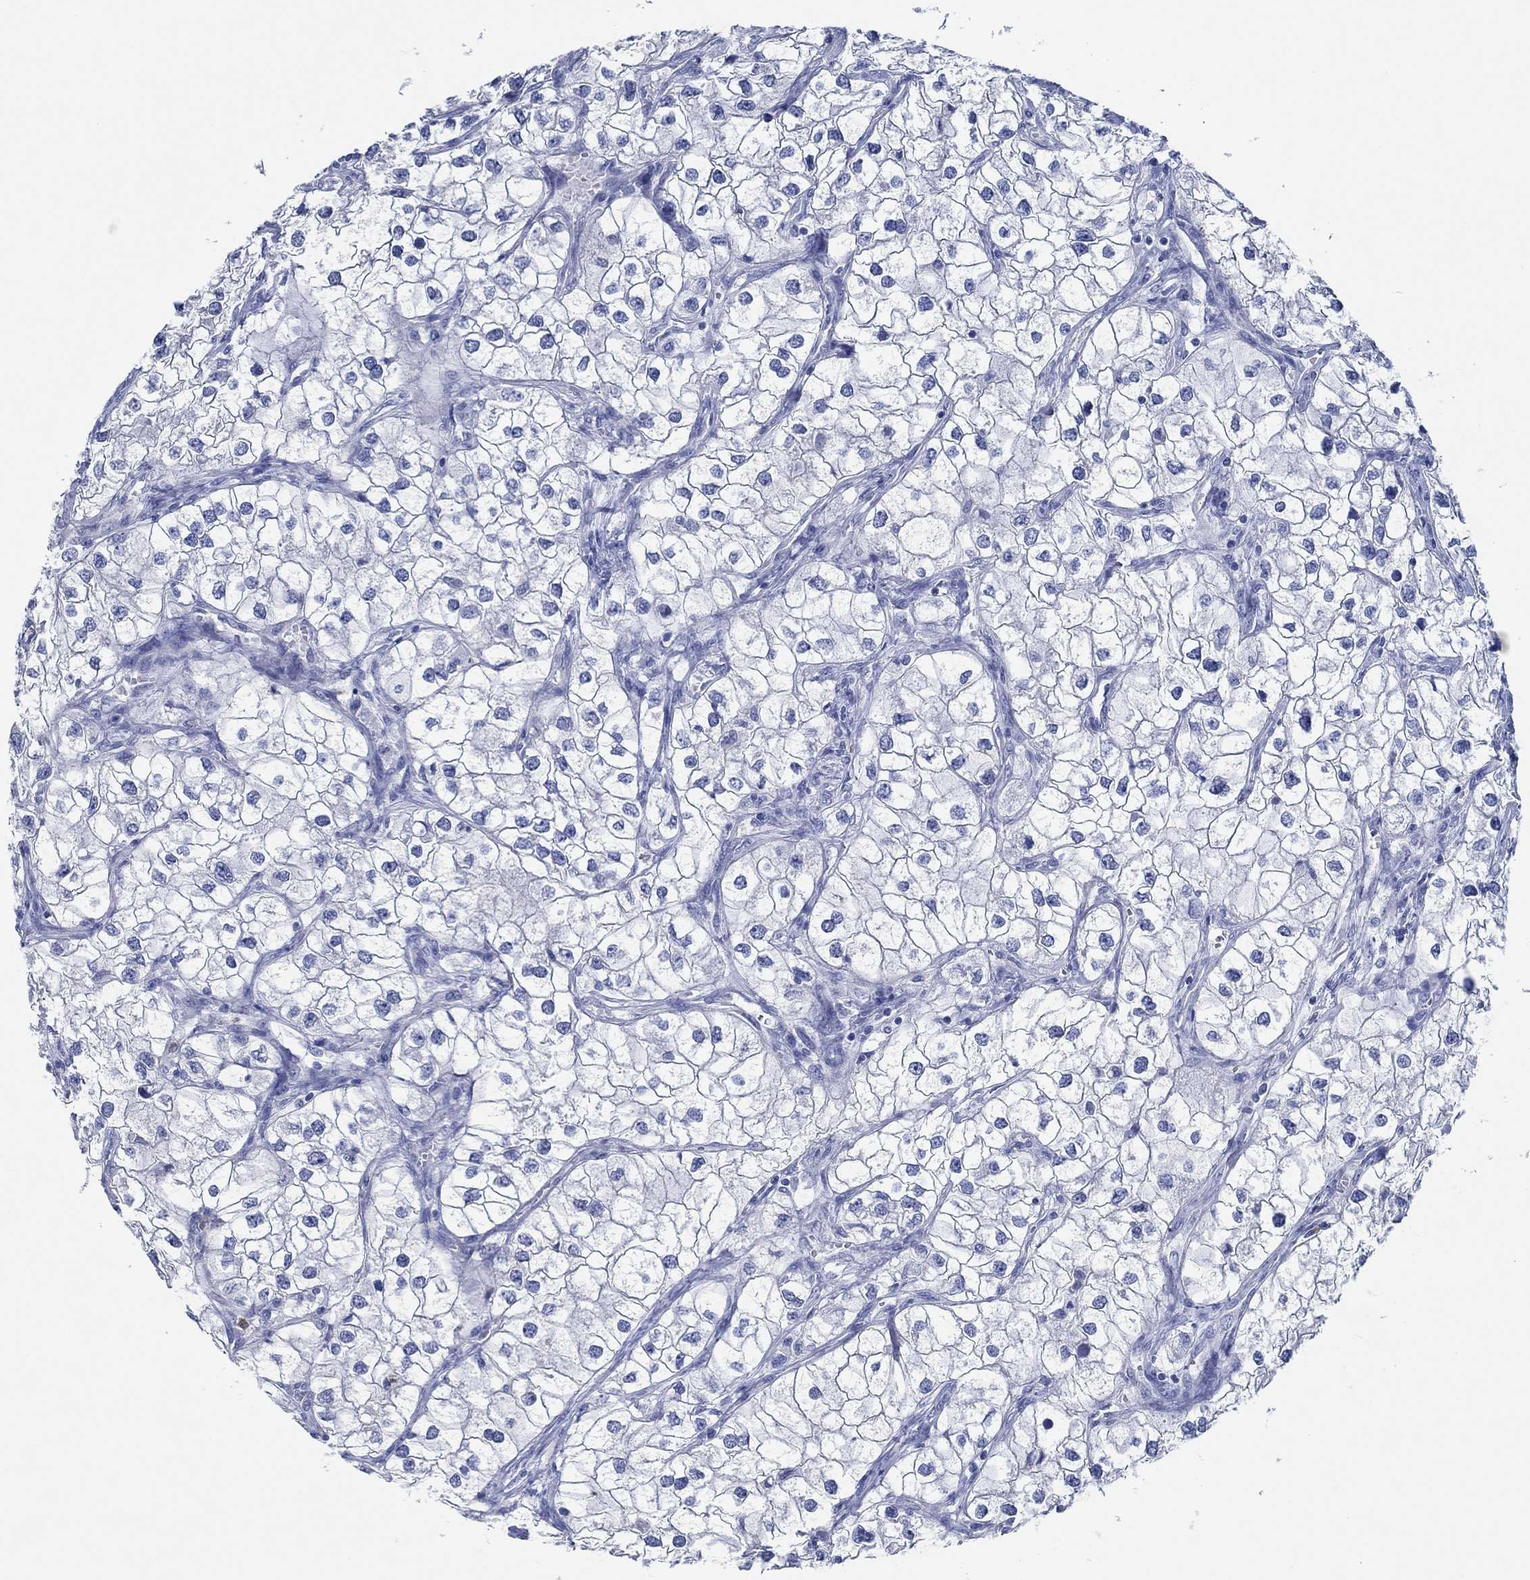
{"staining": {"intensity": "negative", "quantity": "none", "location": "none"}, "tissue": "renal cancer", "cell_type": "Tumor cells", "image_type": "cancer", "snomed": [{"axis": "morphology", "description": "Adenocarcinoma, NOS"}, {"axis": "topography", "description": "Kidney"}], "caption": "Tumor cells show no significant protein expression in renal cancer. (Brightfield microscopy of DAB immunohistochemistry (IHC) at high magnification).", "gene": "ZNF671", "patient": {"sex": "male", "age": 59}}